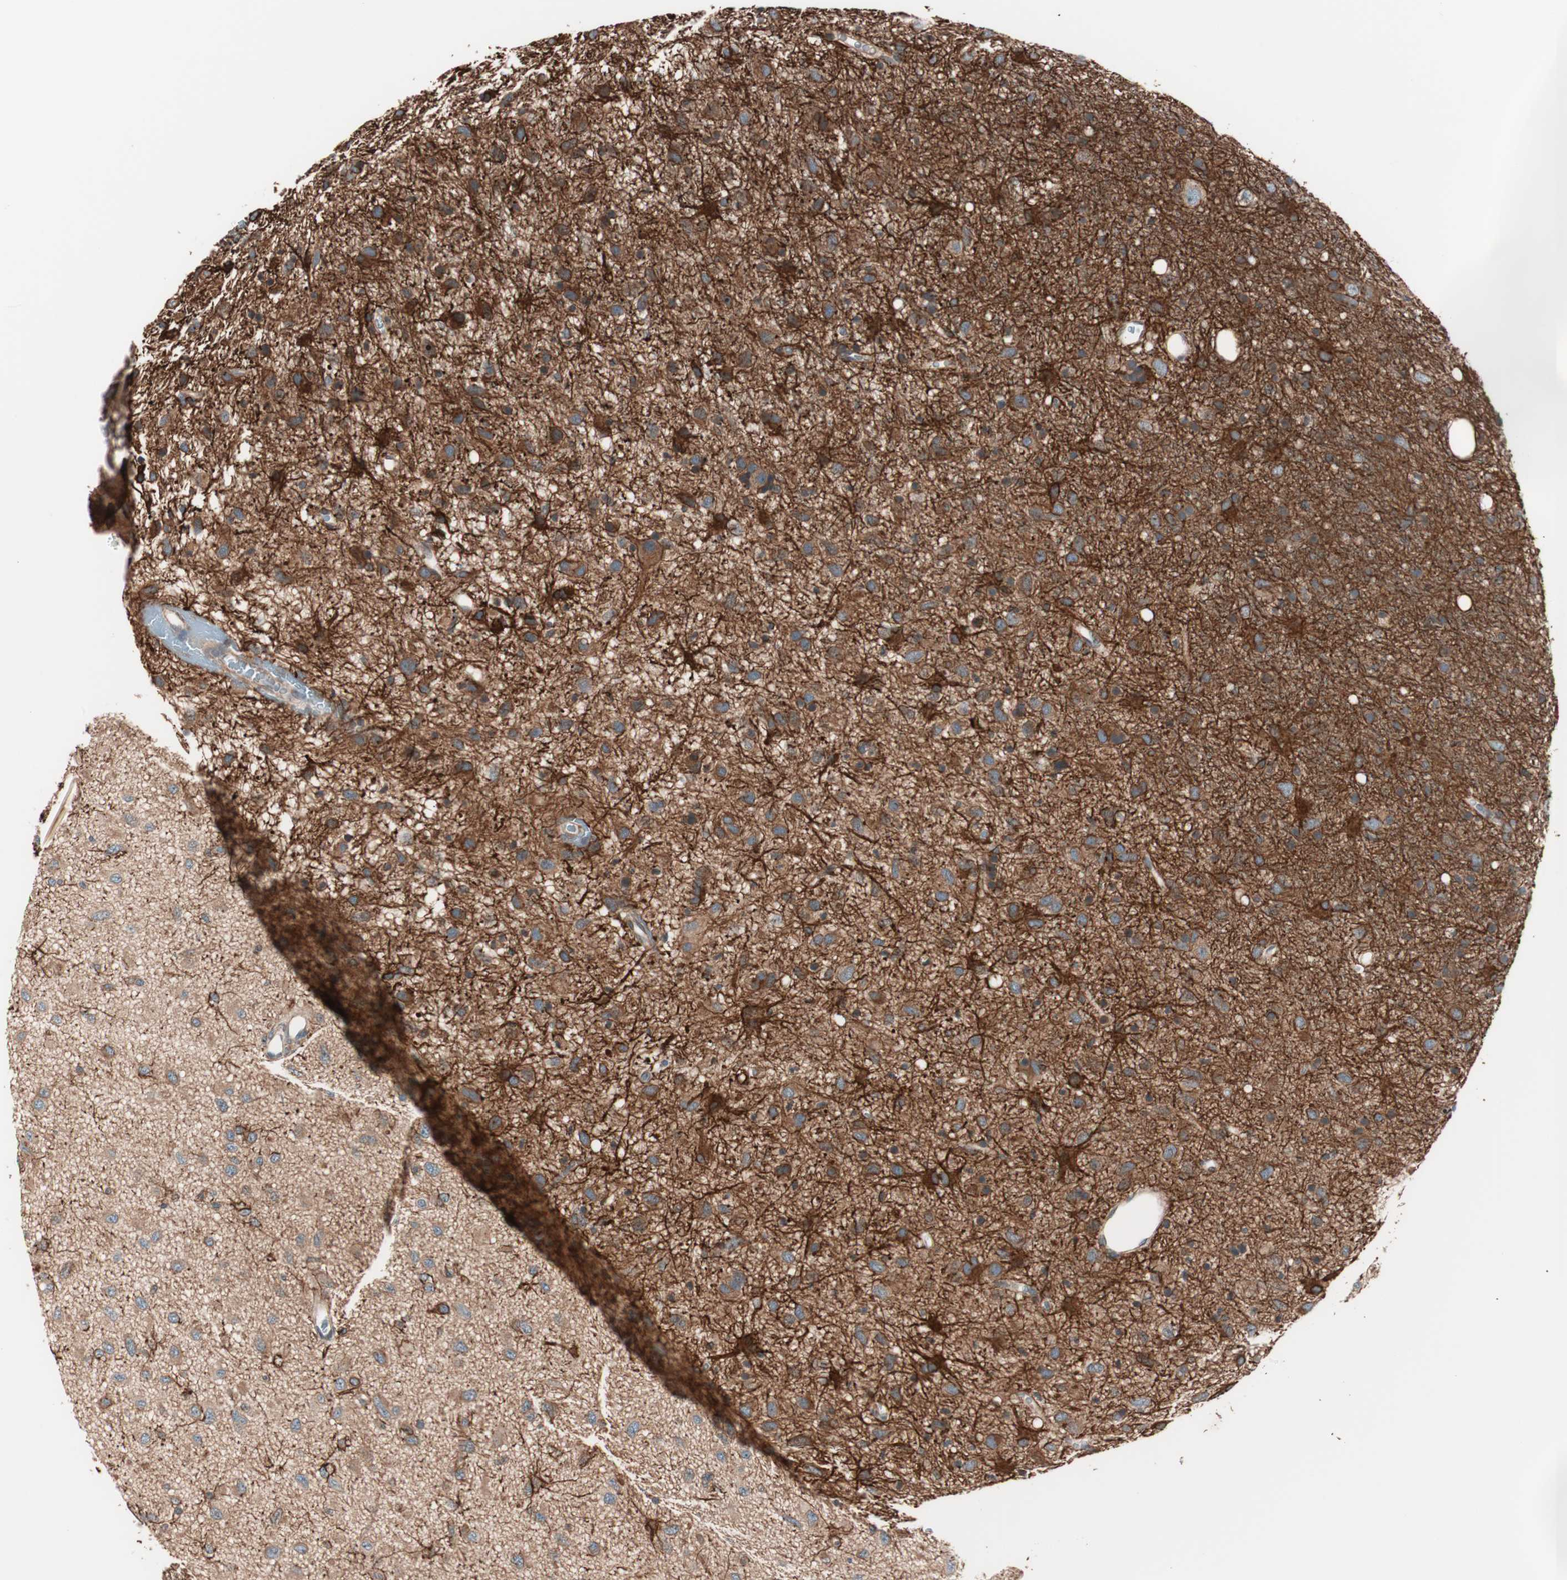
{"staining": {"intensity": "moderate", "quantity": ">75%", "location": "cytoplasmic/membranous"}, "tissue": "glioma", "cell_type": "Tumor cells", "image_type": "cancer", "snomed": [{"axis": "morphology", "description": "Glioma, malignant, Low grade"}, {"axis": "topography", "description": "Brain"}], "caption": "Protein analysis of glioma tissue exhibits moderate cytoplasmic/membranous positivity in about >75% of tumor cells.", "gene": "TSG101", "patient": {"sex": "male", "age": 77}}